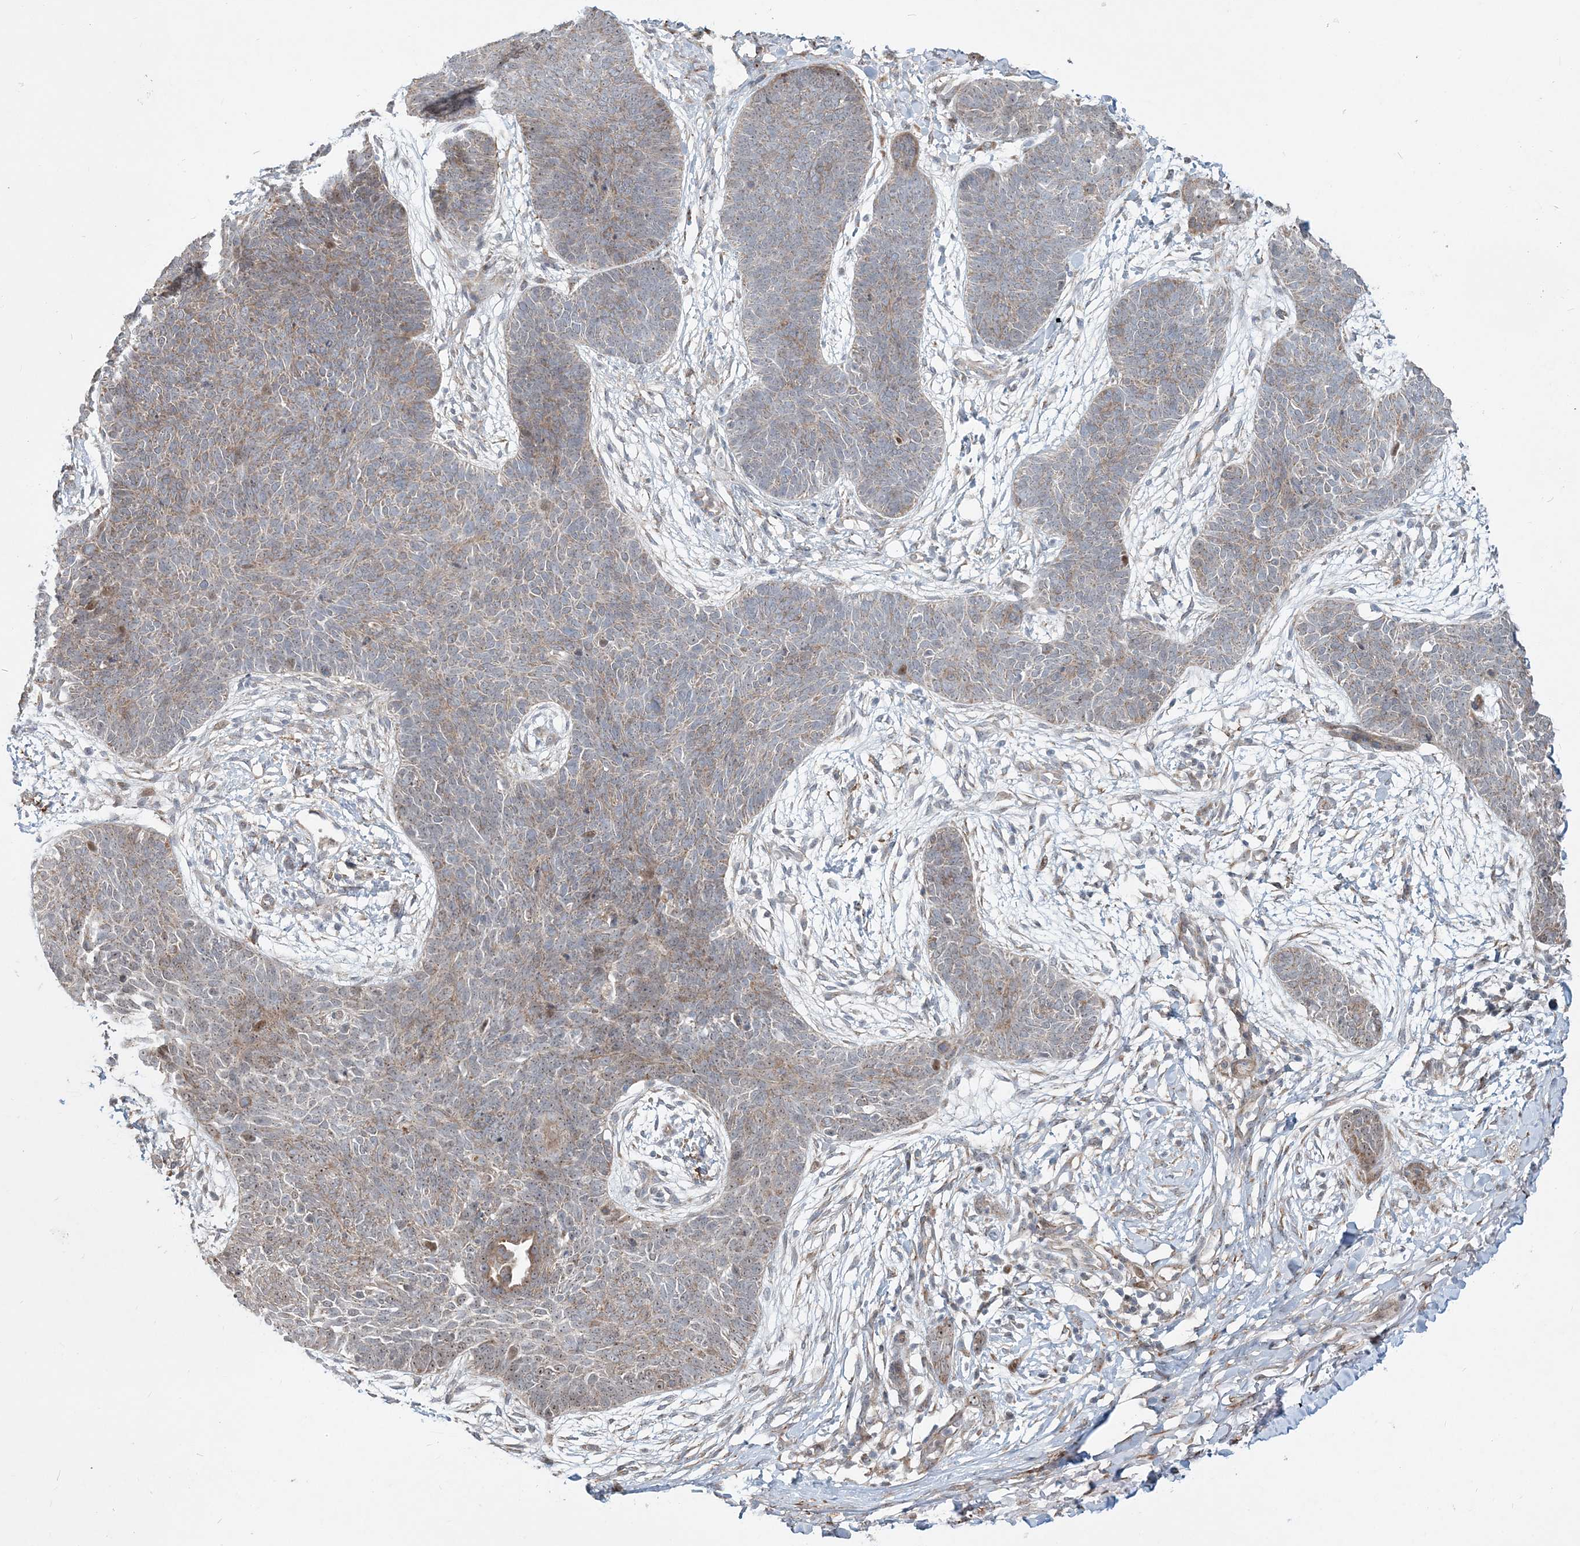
{"staining": {"intensity": "weak", "quantity": "25%-75%", "location": "cytoplasmic/membranous"}, "tissue": "skin cancer", "cell_type": "Tumor cells", "image_type": "cancer", "snomed": [{"axis": "morphology", "description": "Basal cell carcinoma"}, {"axis": "topography", "description": "Skin"}], "caption": "Skin cancer was stained to show a protein in brown. There is low levels of weak cytoplasmic/membranous expression in about 25%-75% of tumor cells. The staining was performed using DAB to visualize the protein expression in brown, while the nuclei were stained in blue with hematoxylin (Magnification: 20x).", "gene": "CXXC5", "patient": {"sex": "male", "age": 85}}